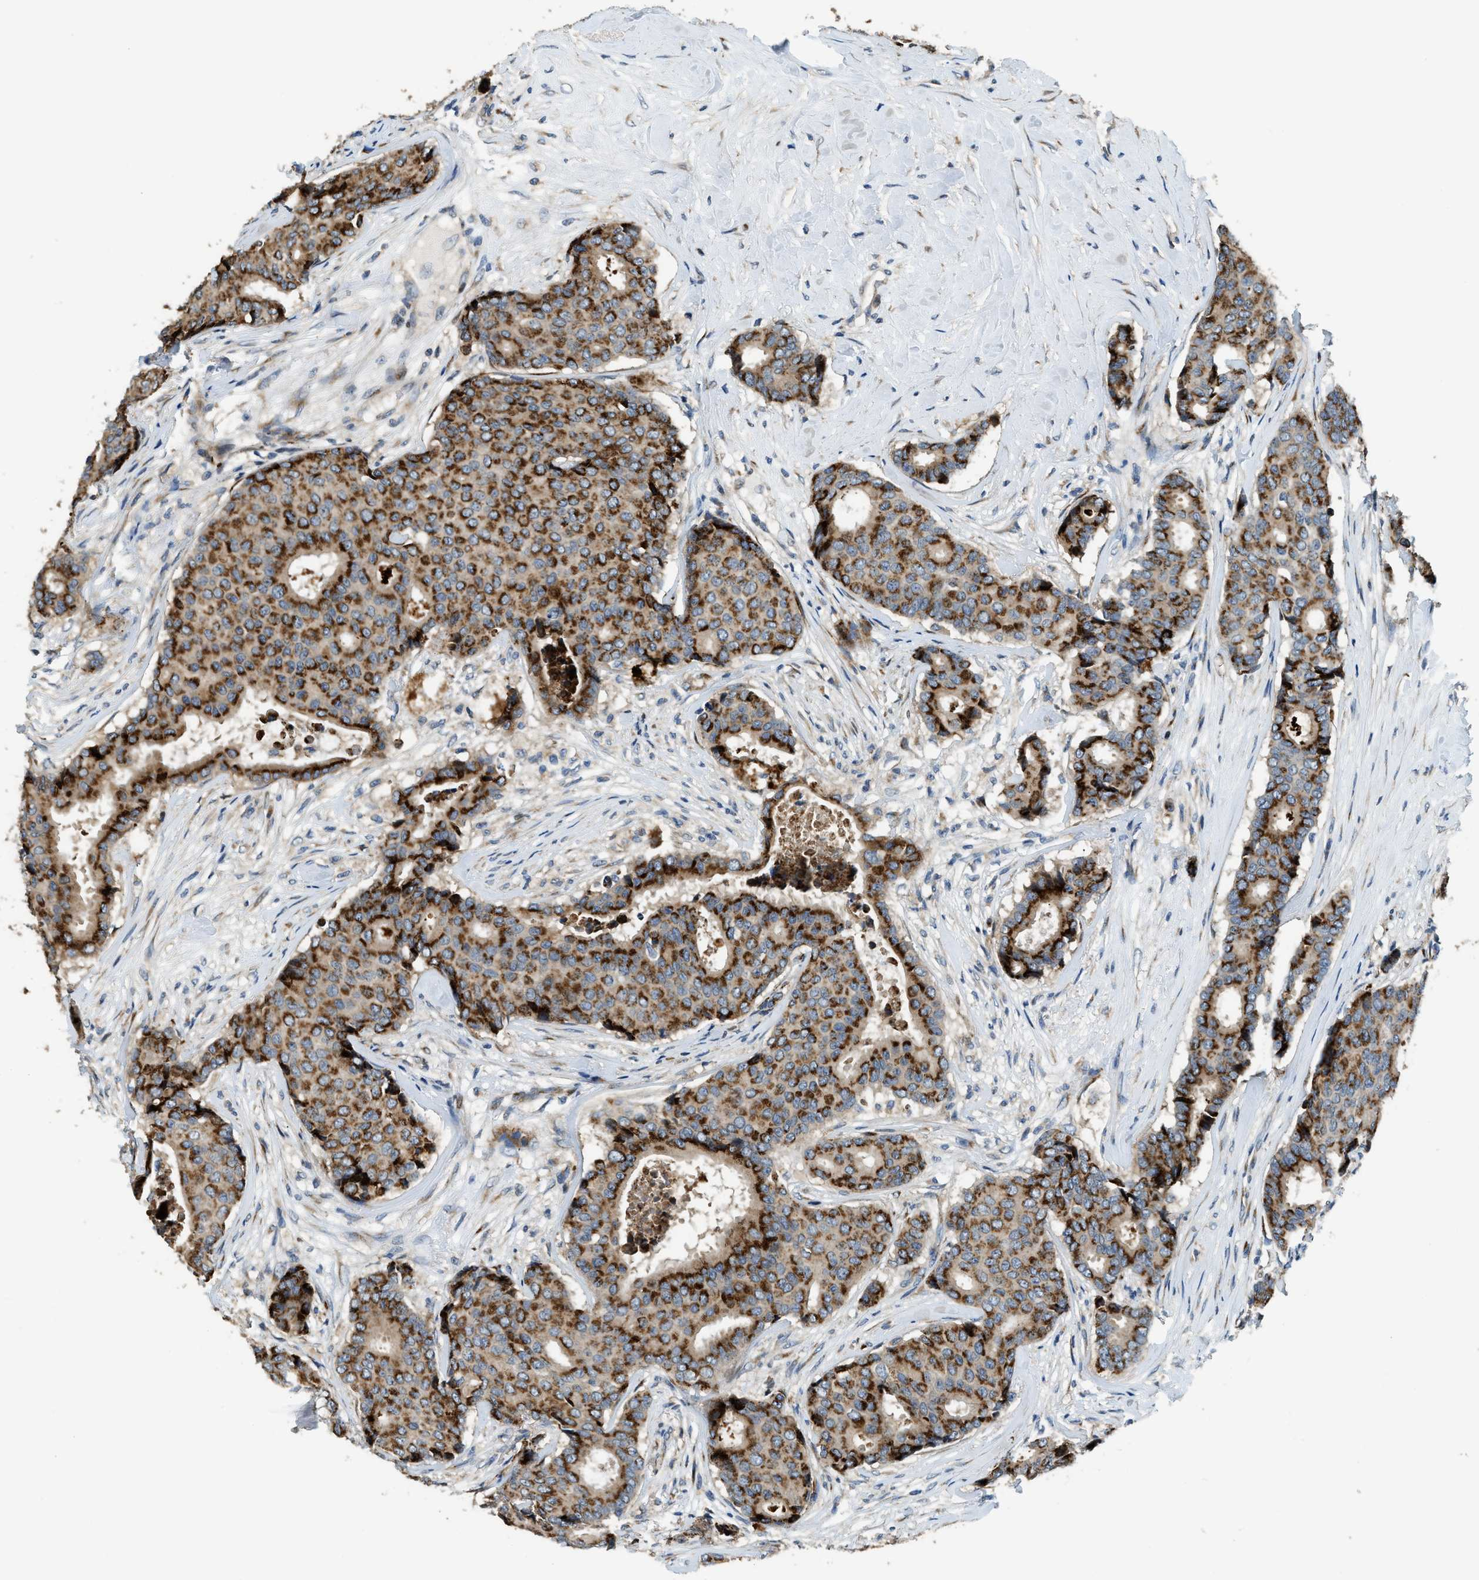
{"staining": {"intensity": "strong", "quantity": ">75%", "location": "cytoplasmic/membranous"}, "tissue": "breast cancer", "cell_type": "Tumor cells", "image_type": "cancer", "snomed": [{"axis": "morphology", "description": "Duct carcinoma"}, {"axis": "topography", "description": "Breast"}], "caption": "Immunohistochemistry (IHC) of breast cancer (invasive ductal carcinoma) demonstrates high levels of strong cytoplasmic/membranous positivity in approximately >75% of tumor cells. (IHC, brightfield microscopy, high magnification).", "gene": "FUT8", "patient": {"sex": "female", "age": 75}}